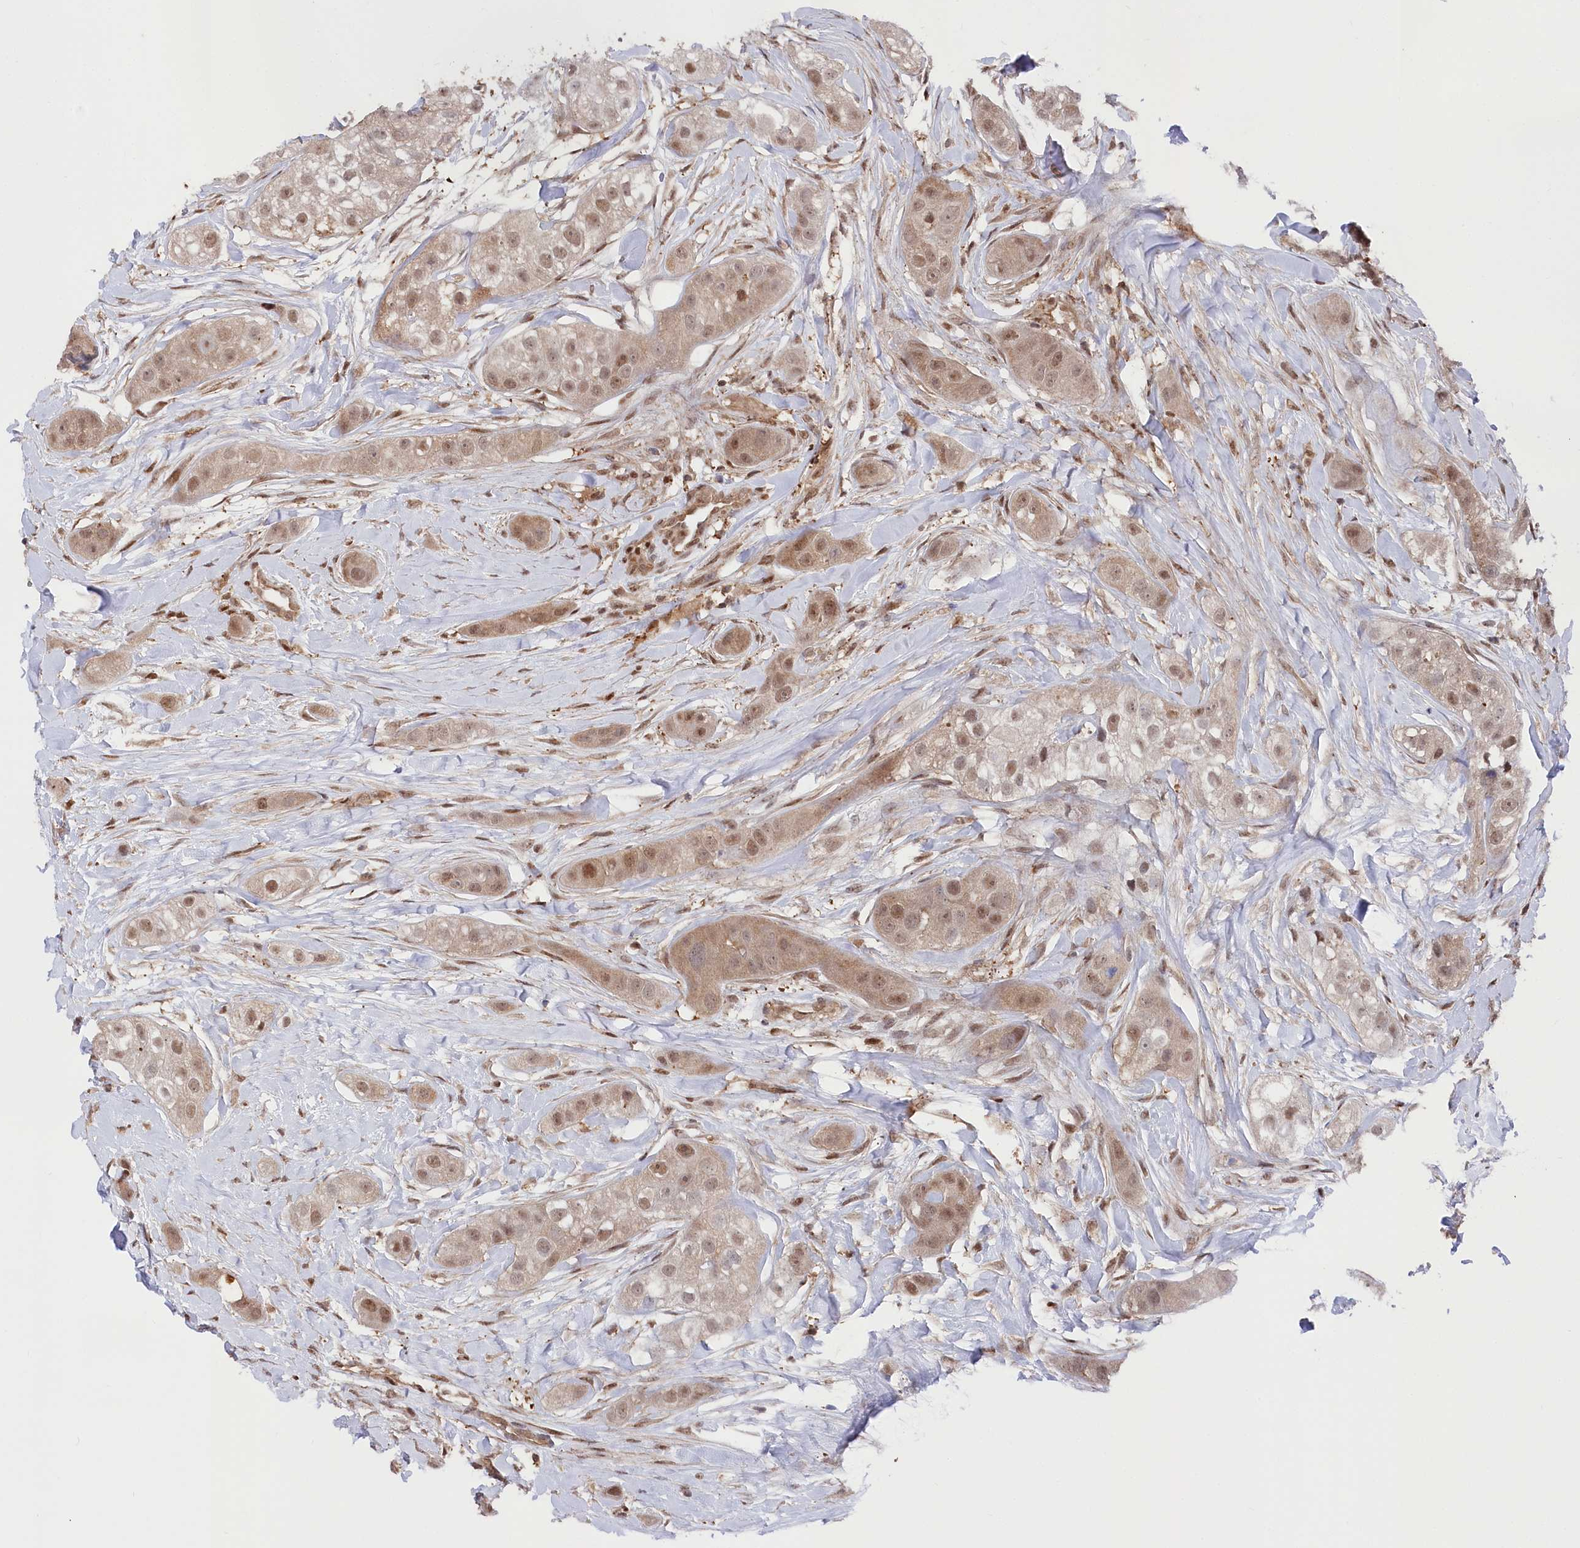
{"staining": {"intensity": "weak", "quantity": ">75%", "location": "cytoplasmic/membranous,nuclear"}, "tissue": "head and neck cancer", "cell_type": "Tumor cells", "image_type": "cancer", "snomed": [{"axis": "morphology", "description": "Normal tissue, NOS"}, {"axis": "morphology", "description": "Squamous cell carcinoma, NOS"}, {"axis": "topography", "description": "Skeletal muscle"}, {"axis": "topography", "description": "Head-Neck"}], "caption": "The photomicrograph demonstrates immunohistochemical staining of head and neck cancer. There is weak cytoplasmic/membranous and nuclear staining is seen in about >75% of tumor cells. (brown staining indicates protein expression, while blue staining denotes nuclei).", "gene": "PSMA1", "patient": {"sex": "male", "age": 51}}